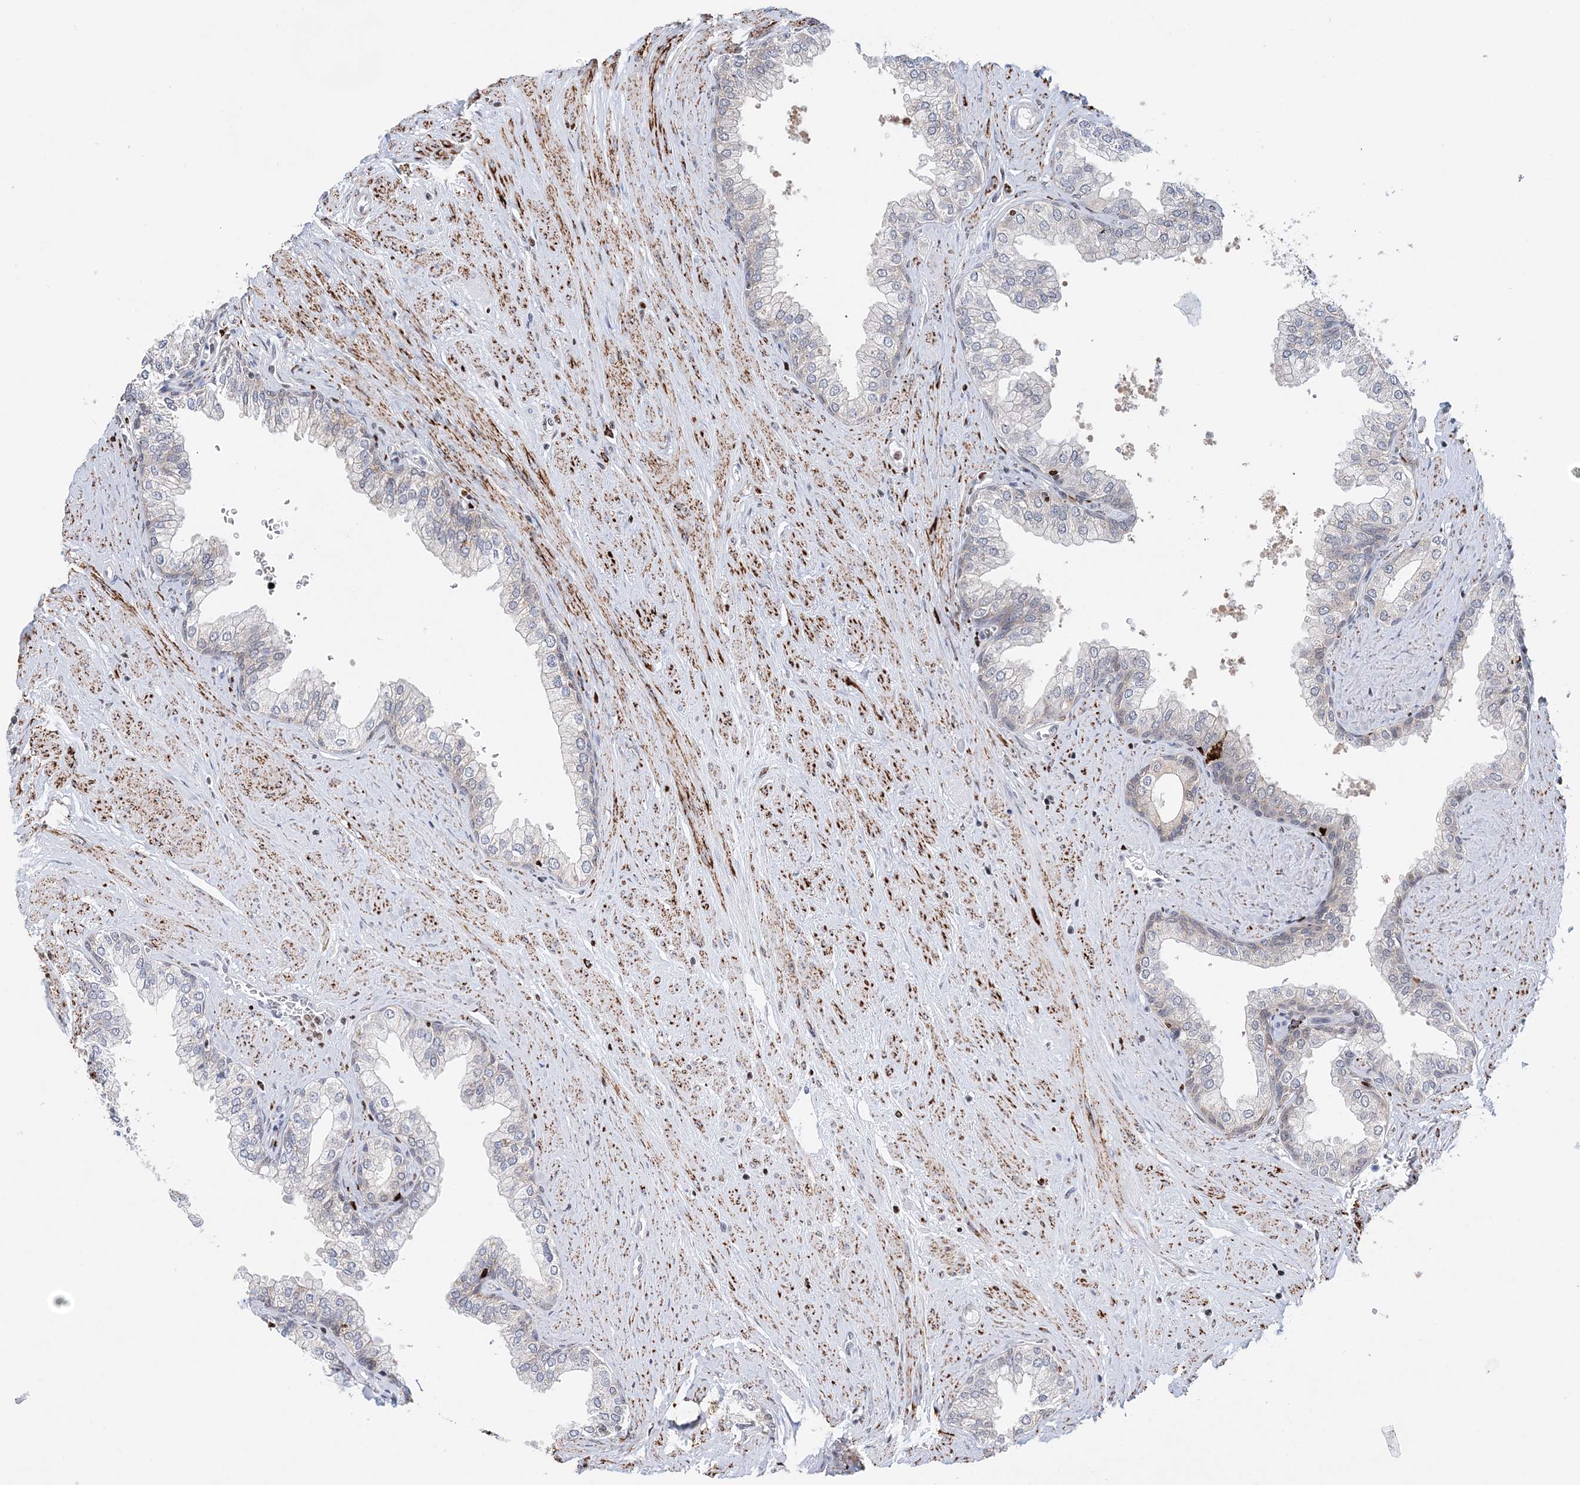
{"staining": {"intensity": "negative", "quantity": "none", "location": "none"}, "tissue": "prostate", "cell_type": "Glandular cells", "image_type": "normal", "snomed": [{"axis": "morphology", "description": "Normal tissue, NOS"}, {"axis": "morphology", "description": "Urothelial carcinoma, Low grade"}, {"axis": "topography", "description": "Urinary bladder"}, {"axis": "topography", "description": "Prostate"}], "caption": "Glandular cells show no significant positivity in normal prostate. (DAB immunohistochemistry visualized using brightfield microscopy, high magnification).", "gene": "NIT2", "patient": {"sex": "male", "age": 60}}